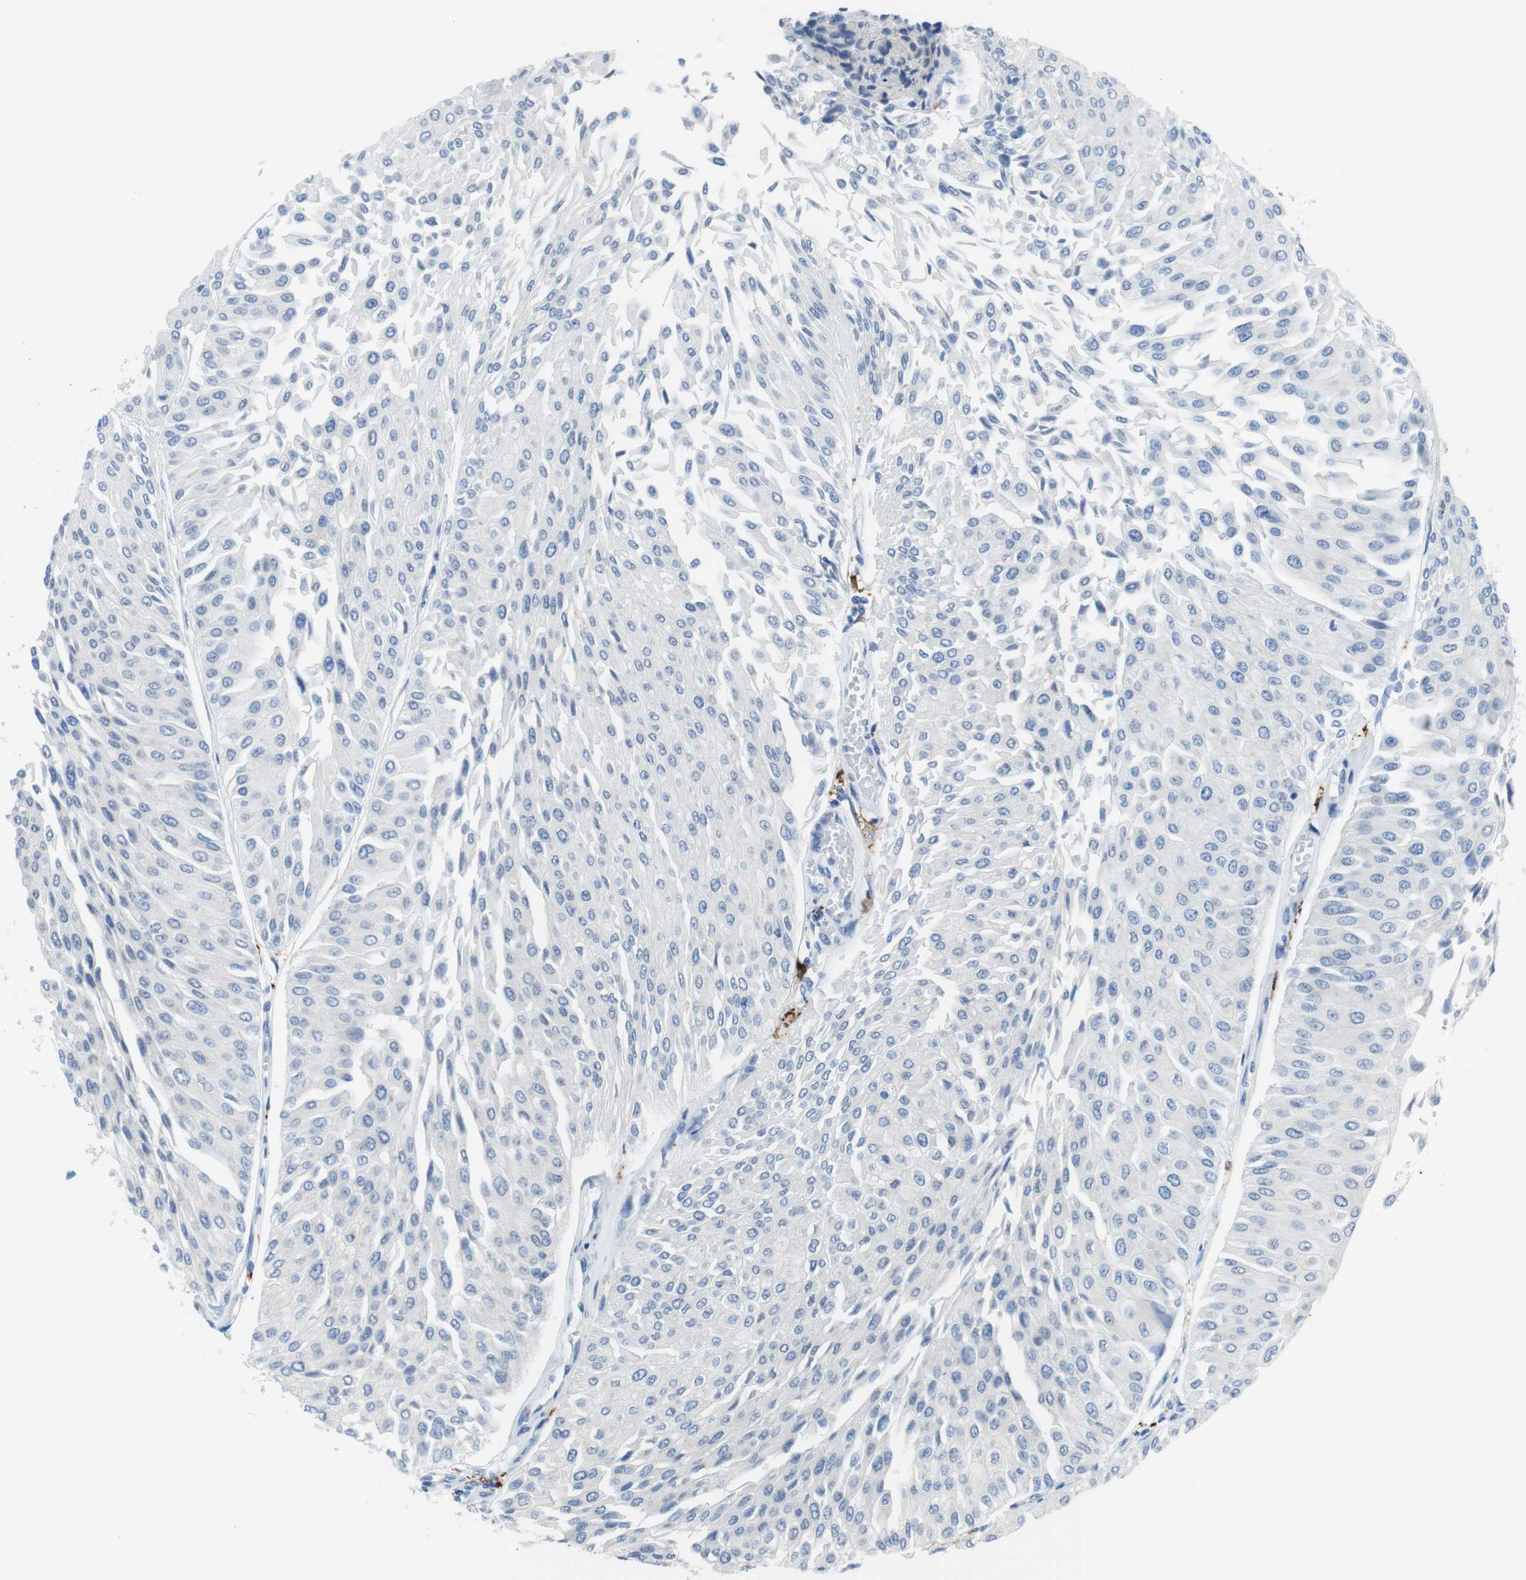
{"staining": {"intensity": "negative", "quantity": "none", "location": "none"}, "tissue": "urothelial cancer", "cell_type": "Tumor cells", "image_type": "cancer", "snomed": [{"axis": "morphology", "description": "Urothelial carcinoma, Low grade"}, {"axis": "topography", "description": "Urinary bladder"}], "caption": "Immunohistochemistry (IHC) histopathology image of neoplastic tissue: low-grade urothelial carcinoma stained with DAB (3,3'-diaminobenzidine) reveals no significant protein expression in tumor cells. The staining is performed using DAB brown chromogen with nuclei counter-stained in using hematoxylin.", "gene": "CLMN", "patient": {"sex": "male", "age": 67}}